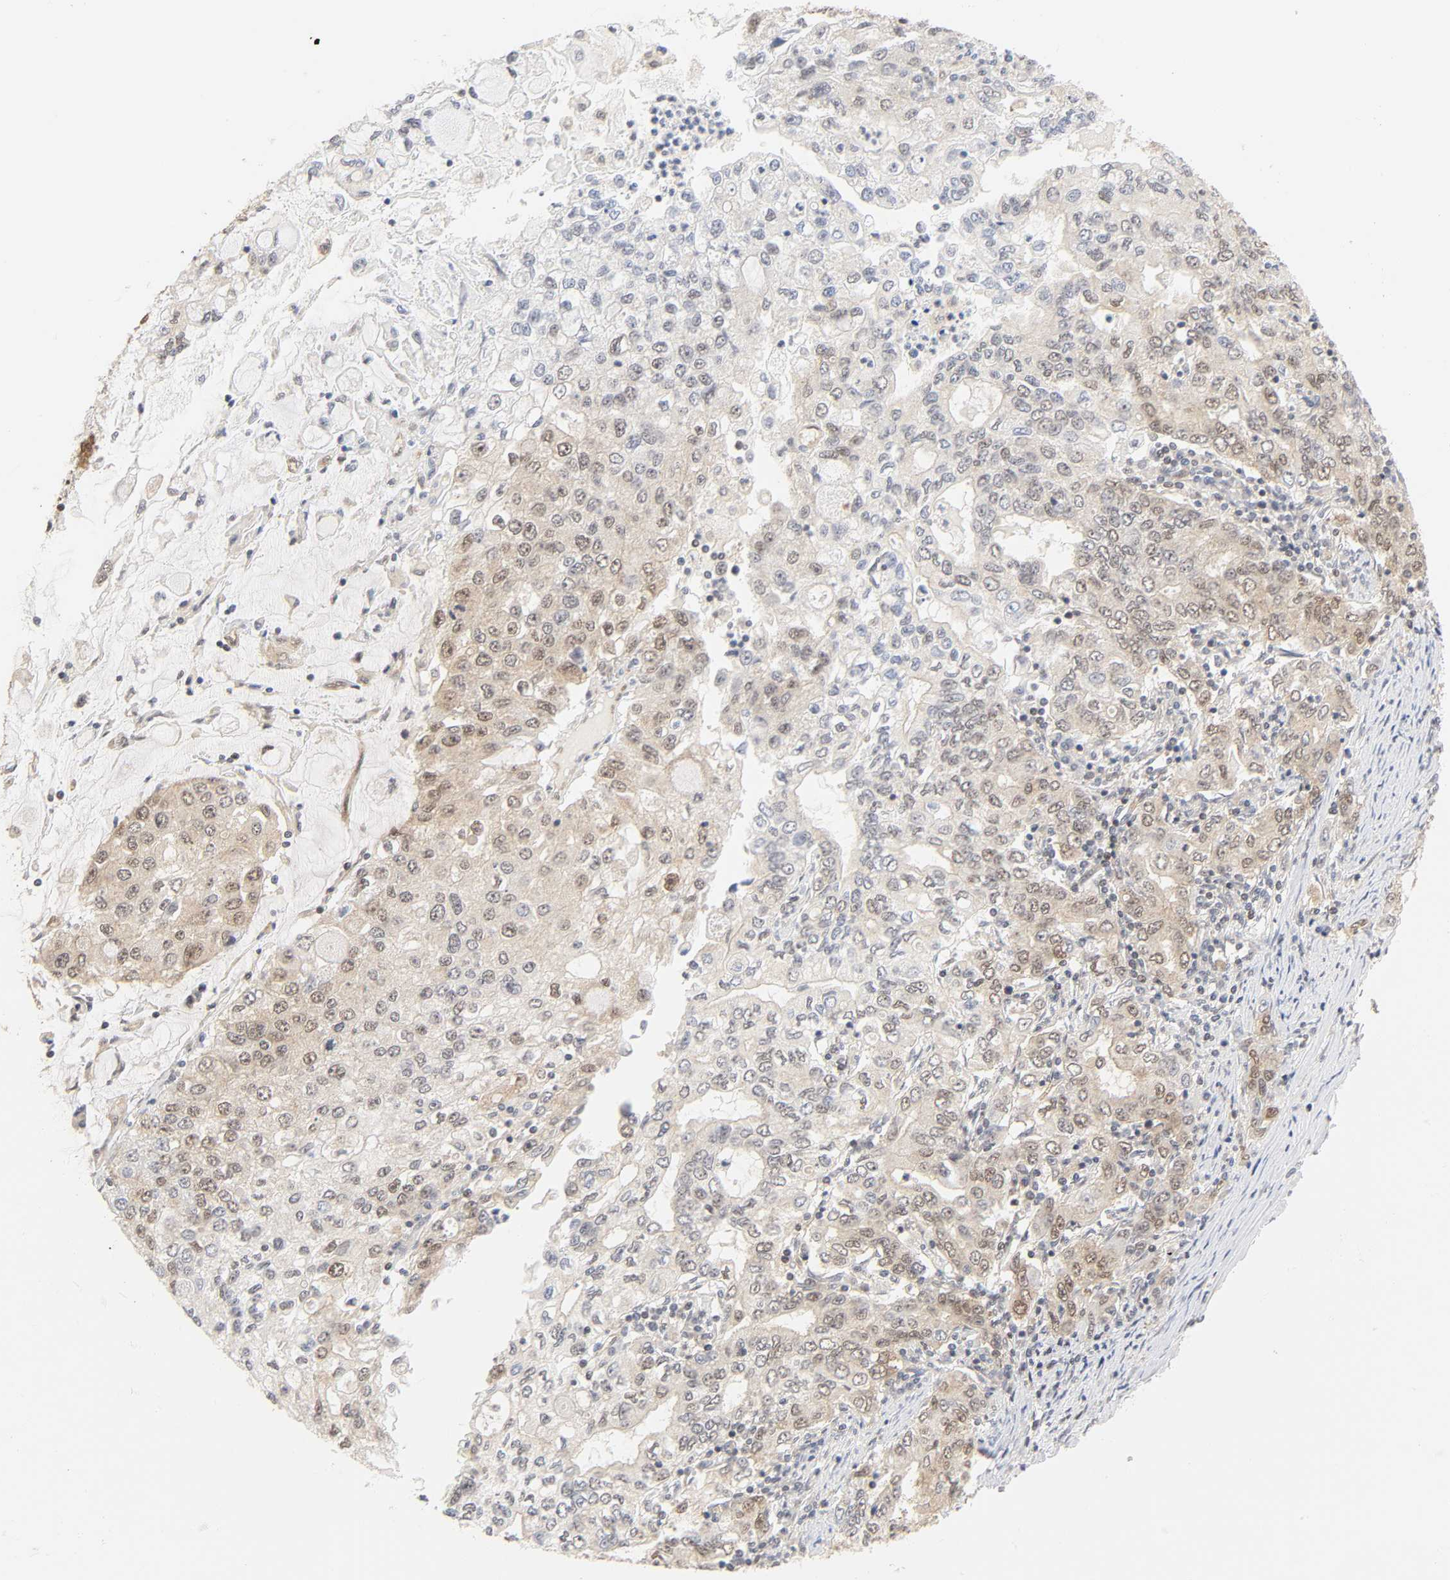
{"staining": {"intensity": "weak", "quantity": "25%-75%", "location": "cytoplasmic/membranous,nuclear"}, "tissue": "stomach cancer", "cell_type": "Tumor cells", "image_type": "cancer", "snomed": [{"axis": "morphology", "description": "Adenocarcinoma, NOS"}, {"axis": "topography", "description": "Stomach, lower"}], "caption": "Protein analysis of stomach adenocarcinoma tissue shows weak cytoplasmic/membranous and nuclear staining in approximately 25%-75% of tumor cells.", "gene": "CDC37", "patient": {"sex": "female", "age": 72}}